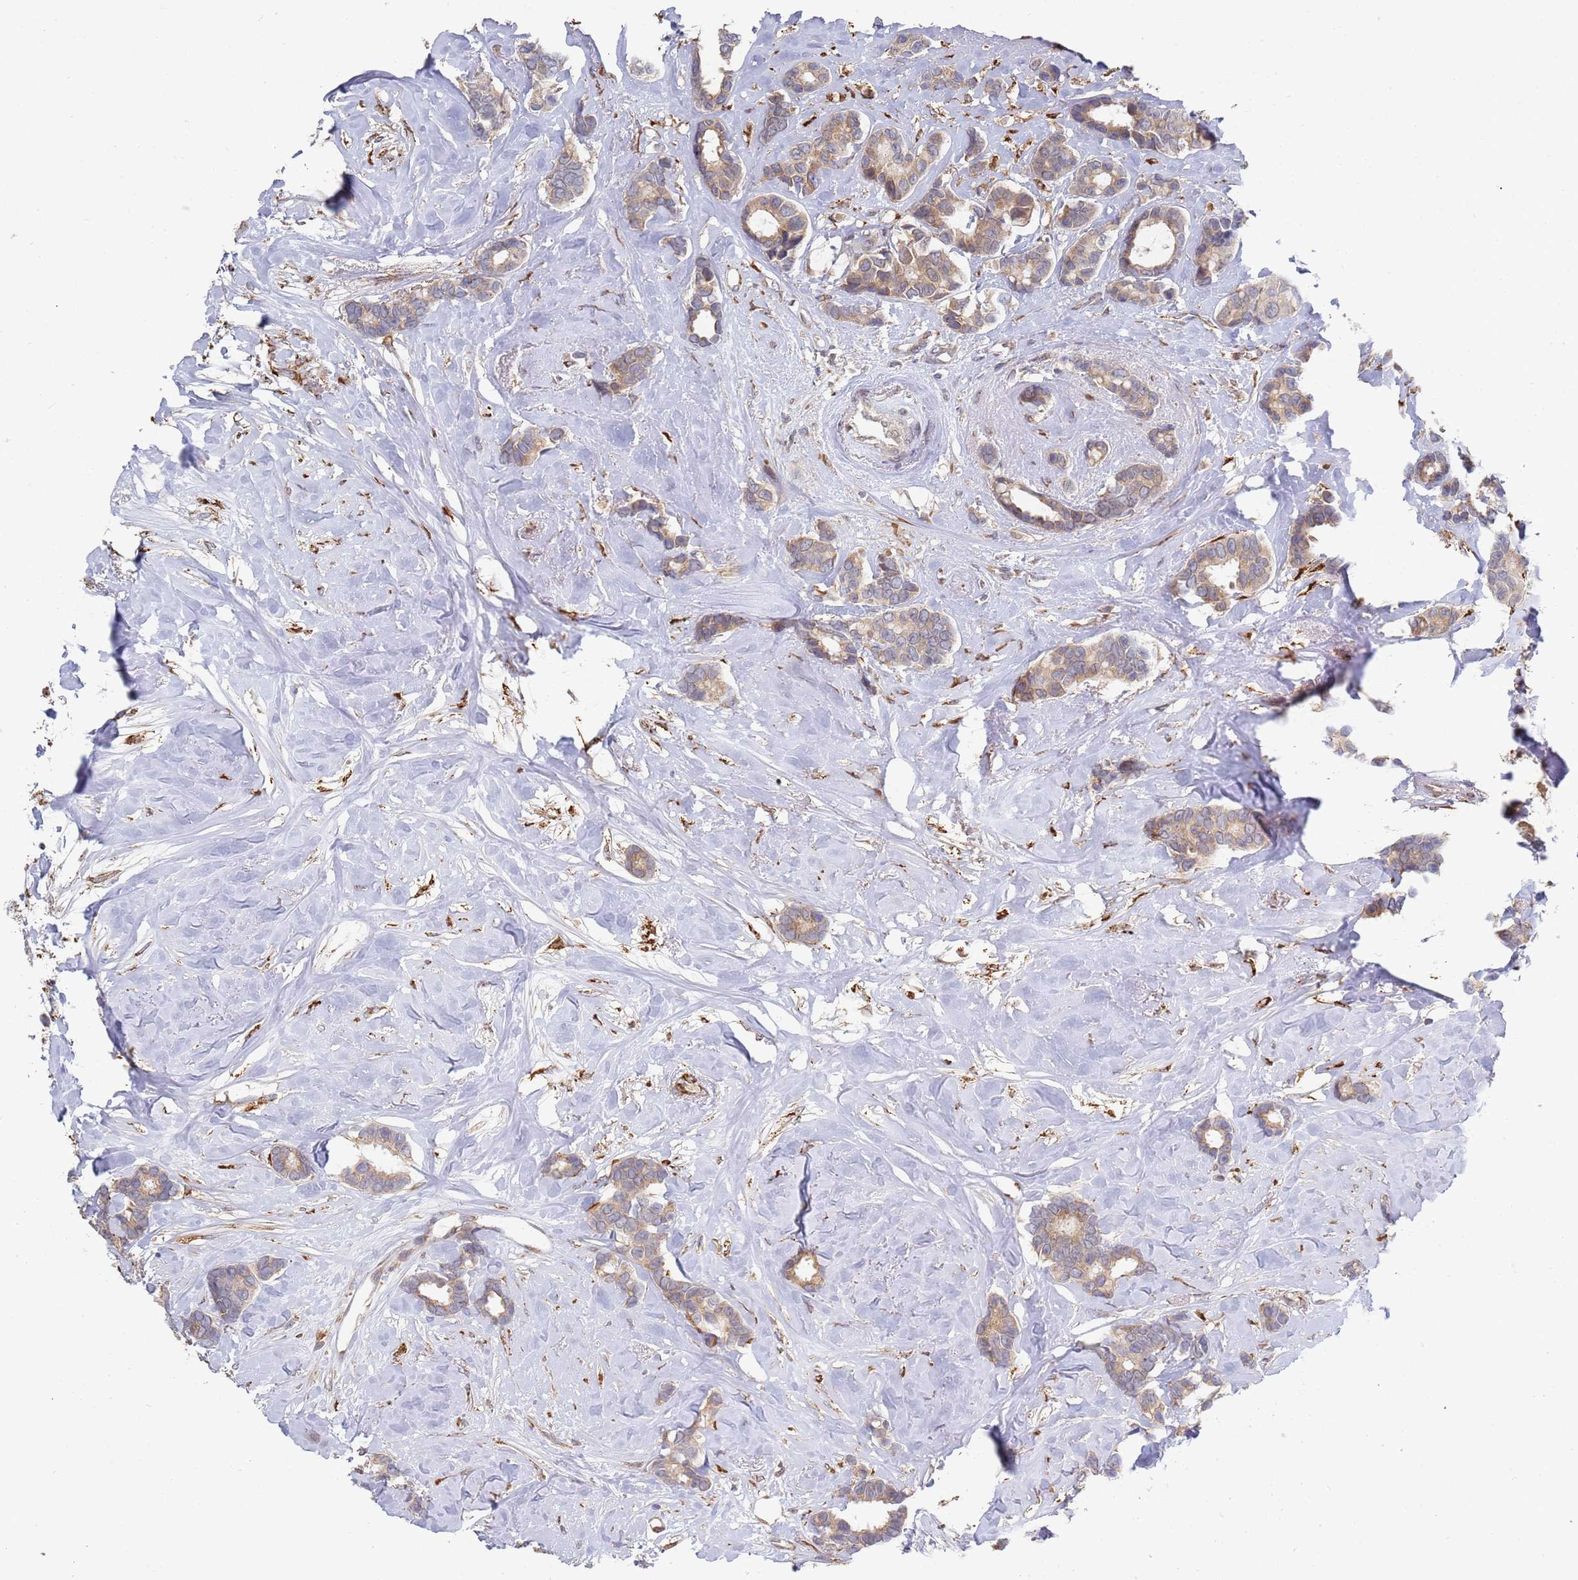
{"staining": {"intensity": "weak", "quantity": ">75%", "location": "cytoplasmic/membranous"}, "tissue": "breast cancer", "cell_type": "Tumor cells", "image_type": "cancer", "snomed": [{"axis": "morphology", "description": "Duct carcinoma"}, {"axis": "topography", "description": "Breast"}], "caption": "The immunohistochemical stain shows weak cytoplasmic/membranous staining in tumor cells of intraductal carcinoma (breast) tissue.", "gene": "VRK2", "patient": {"sex": "female", "age": 87}}